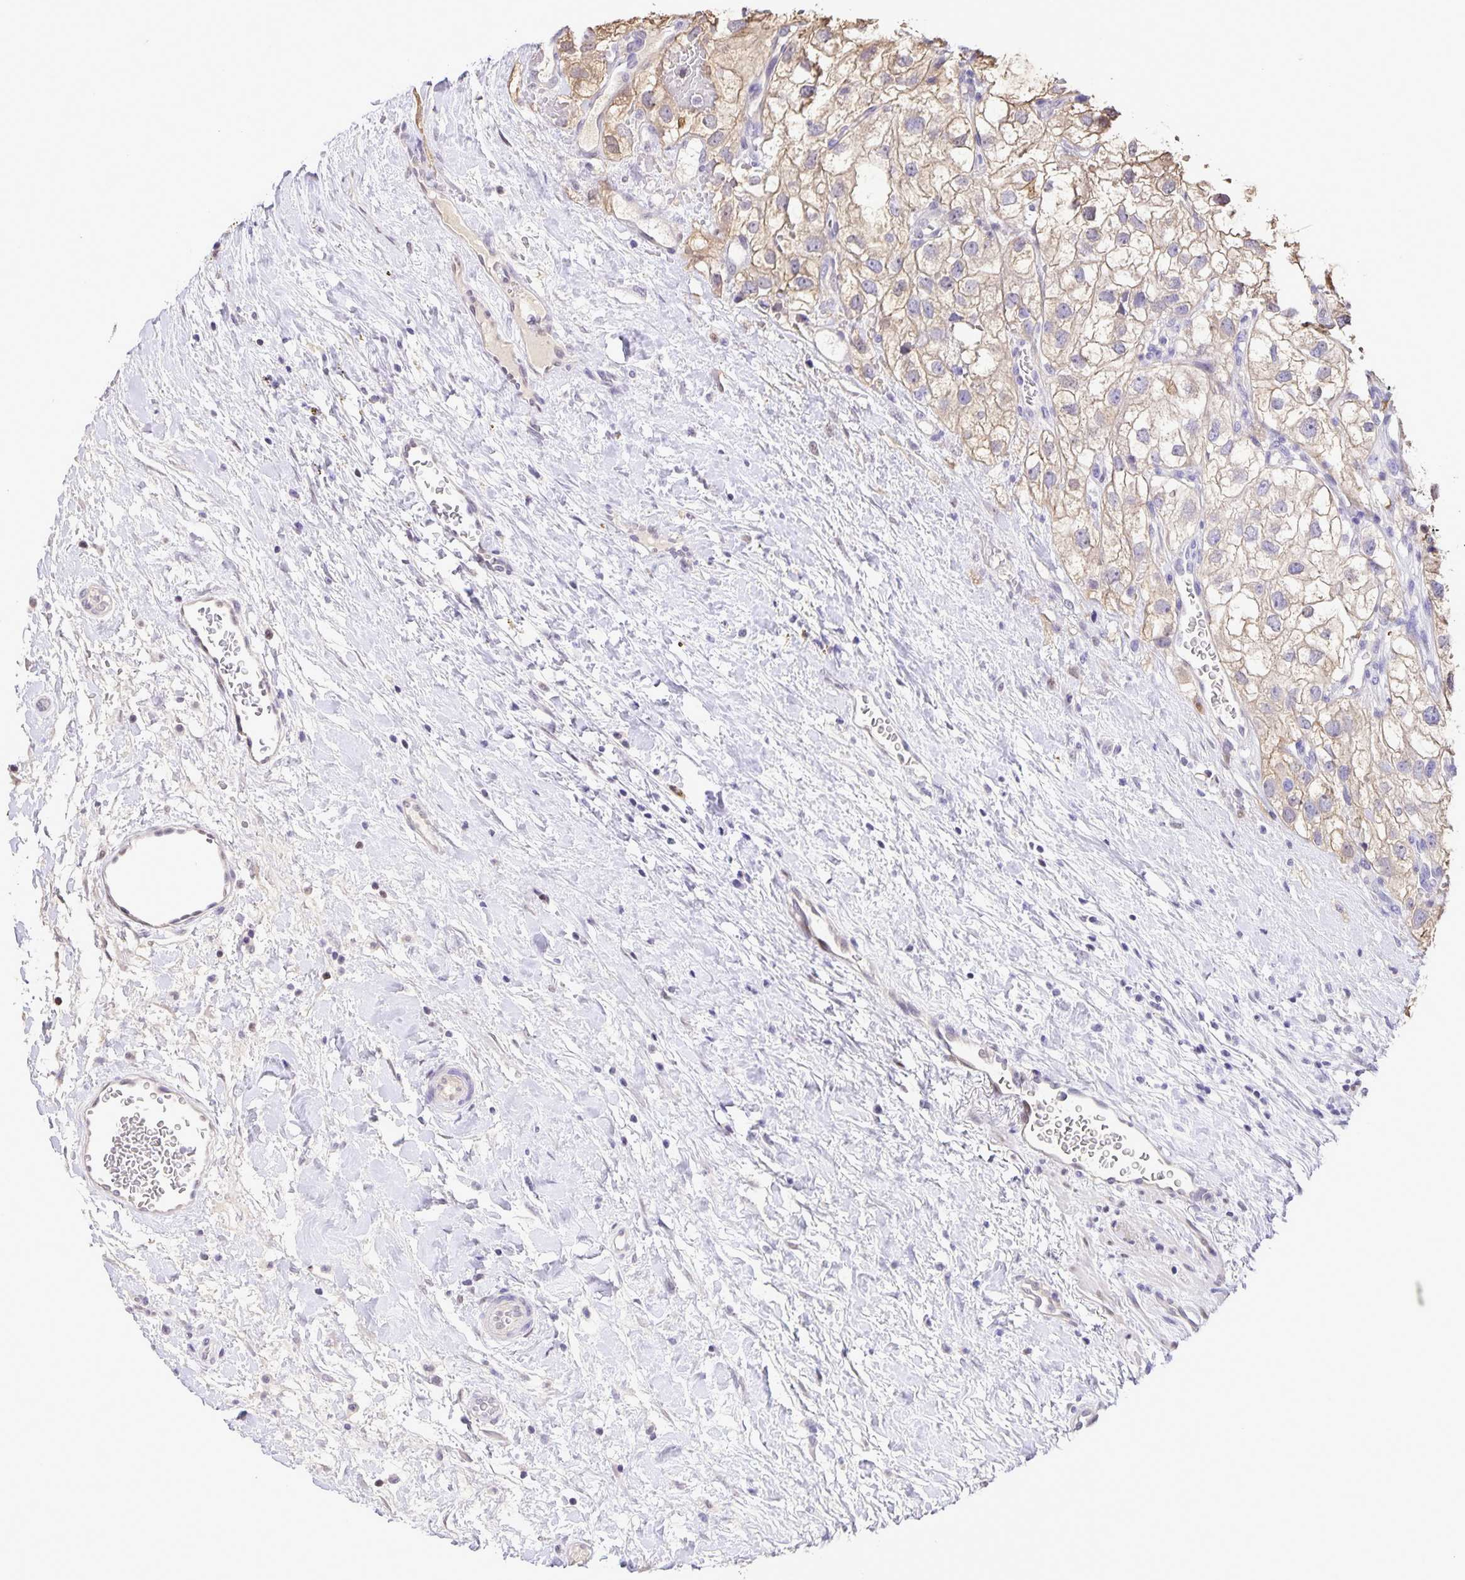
{"staining": {"intensity": "weak", "quantity": "25%-75%", "location": "cytoplasmic/membranous"}, "tissue": "renal cancer", "cell_type": "Tumor cells", "image_type": "cancer", "snomed": [{"axis": "morphology", "description": "Adenocarcinoma, NOS"}, {"axis": "topography", "description": "Kidney"}], "caption": "DAB (3,3'-diaminobenzidine) immunohistochemical staining of human renal cancer exhibits weak cytoplasmic/membranous protein staining in about 25%-75% of tumor cells.", "gene": "ONECUT2", "patient": {"sex": "male", "age": 59}}